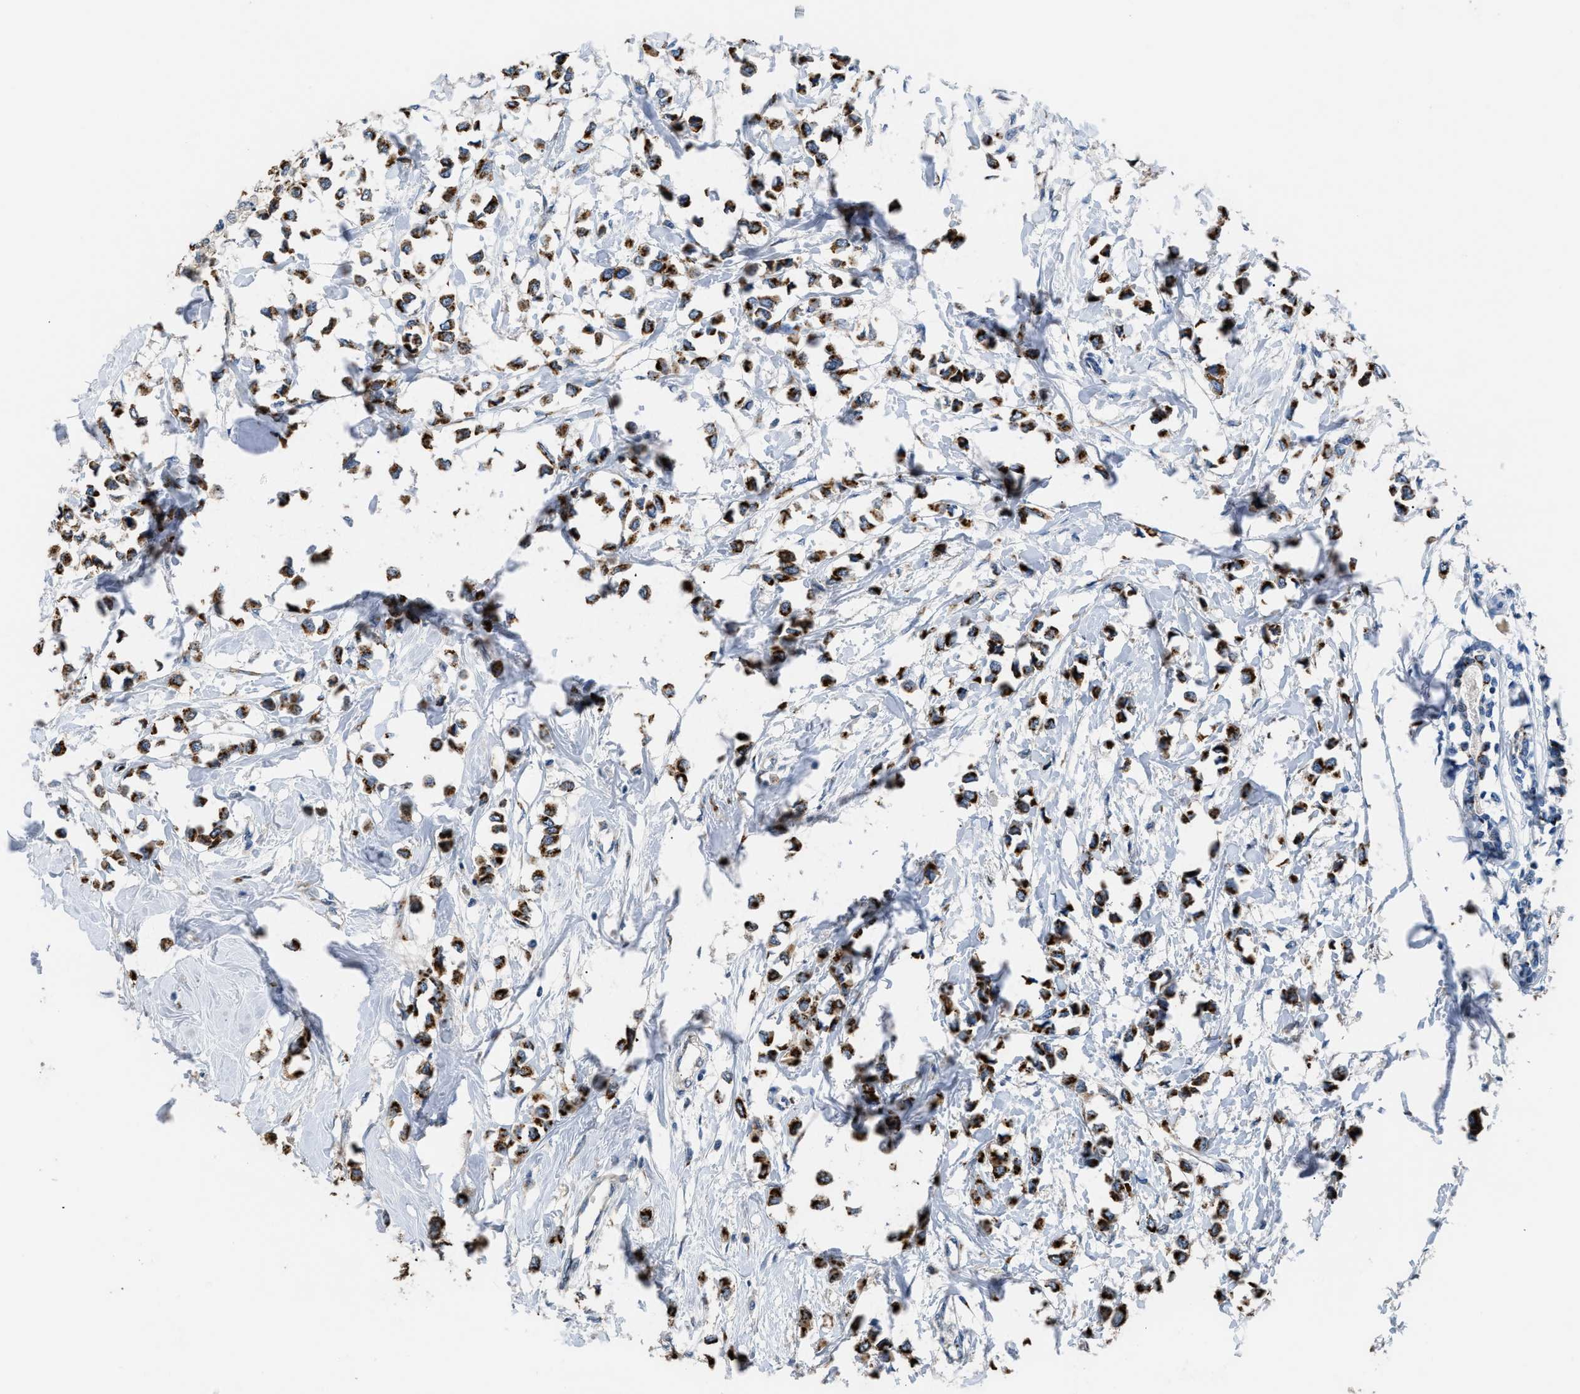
{"staining": {"intensity": "strong", "quantity": ">75%", "location": "cytoplasmic/membranous"}, "tissue": "breast cancer", "cell_type": "Tumor cells", "image_type": "cancer", "snomed": [{"axis": "morphology", "description": "Lobular carcinoma"}, {"axis": "topography", "description": "Breast"}], "caption": "Protein staining reveals strong cytoplasmic/membranous staining in about >75% of tumor cells in breast cancer (lobular carcinoma).", "gene": "GOLM1", "patient": {"sex": "female", "age": 51}}